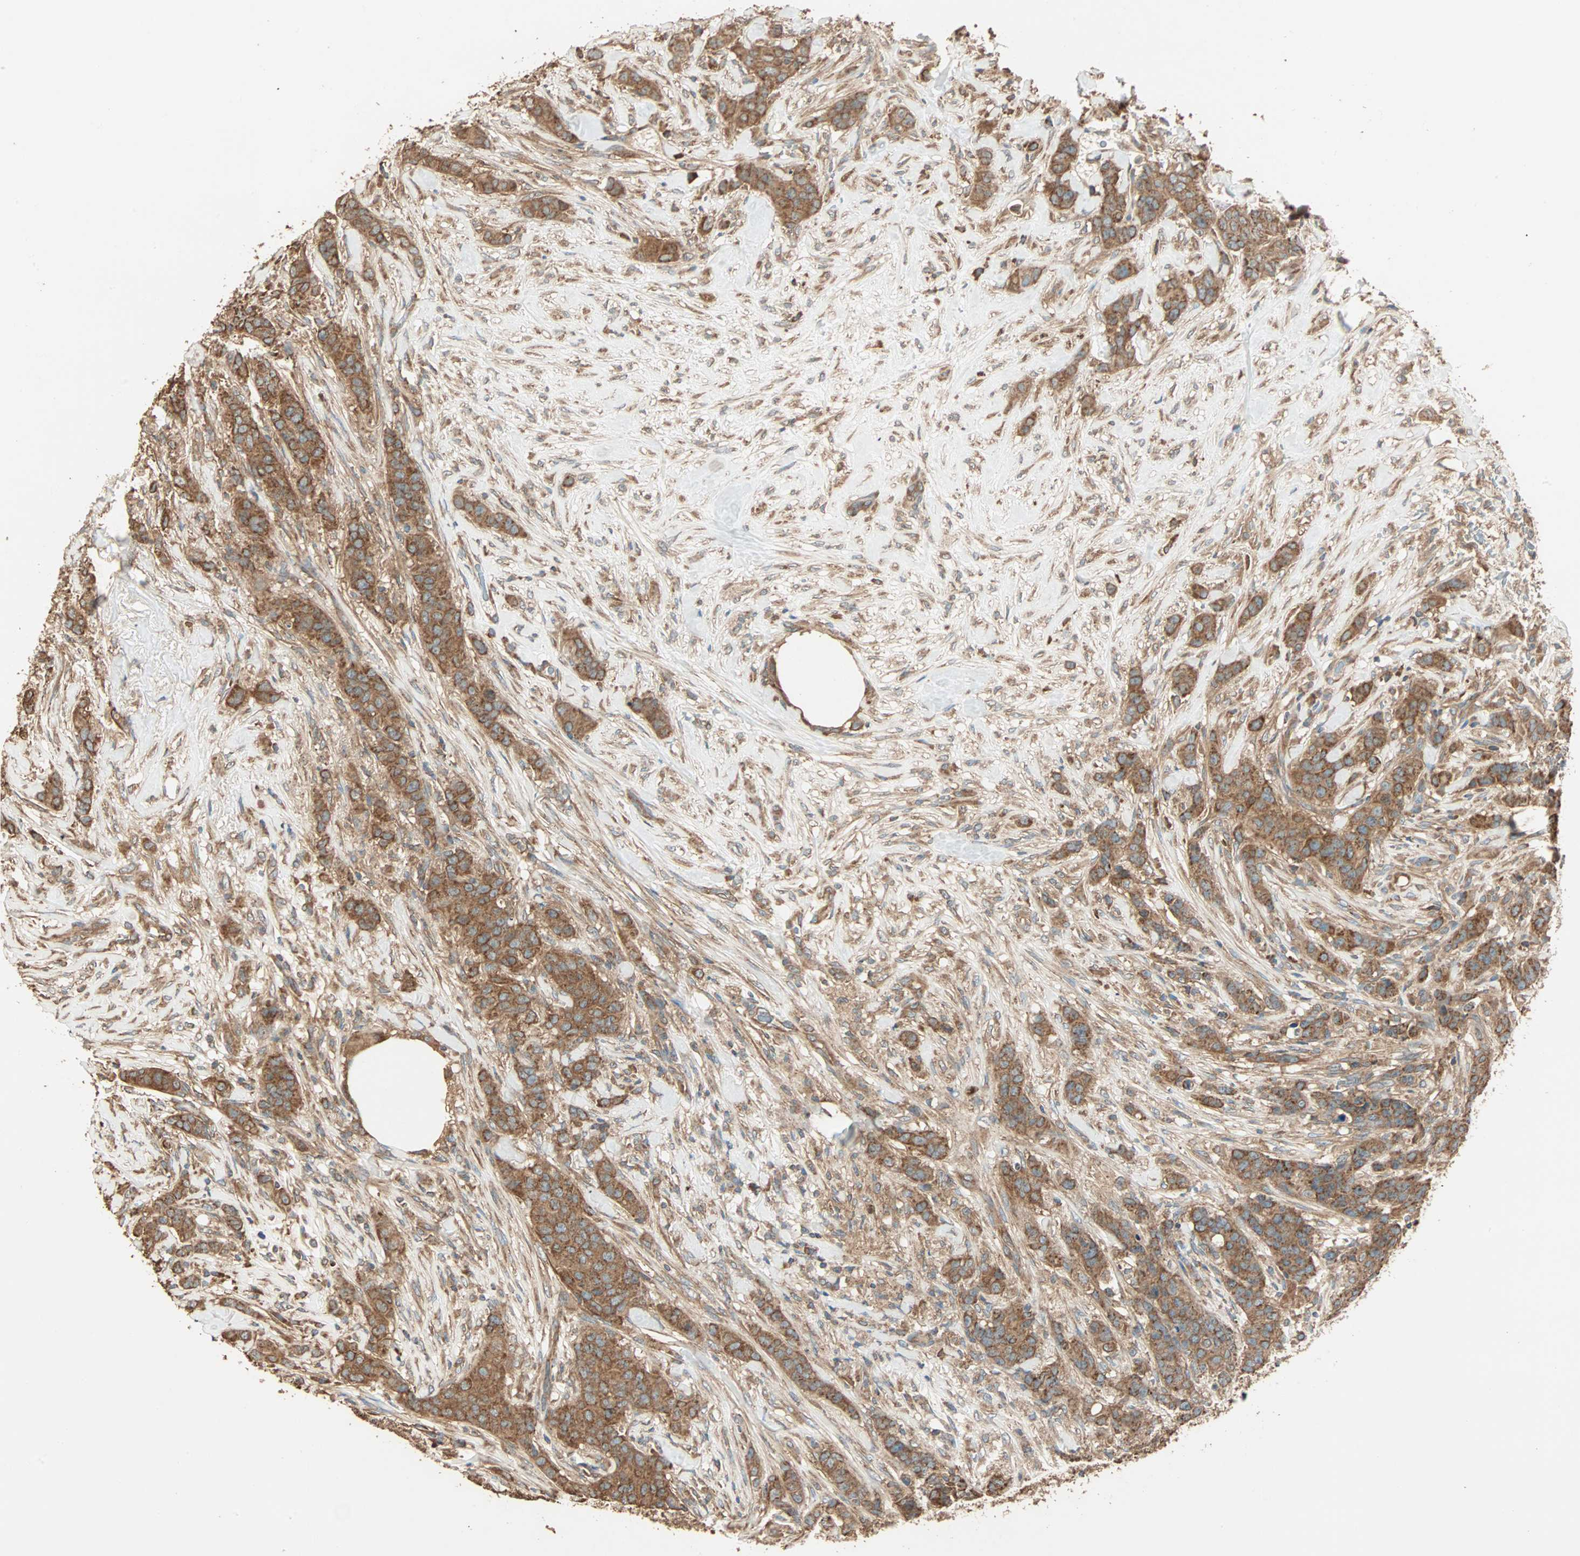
{"staining": {"intensity": "strong", "quantity": ">75%", "location": "cytoplasmic/membranous"}, "tissue": "breast cancer", "cell_type": "Tumor cells", "image_type": "cancer", "snomed": [{"axis": "morphology", "description": "Duct carcinoma"}, {"axis": "topography", "description": "Breast"}], "caption": "Immunohistochemistry staining of breast infiltrating ductal carcinoma, which demonstrates high levels of strong cytoplasmic/membranous positivity in about >75% of tumor cells indicating strong cytoplasmic/membranous protein positivity. The staining was performed using DAB (brown) for protein detection and nuclei were counterstained in hematoxylin (blue).", "gene": "EIF4G2", "patient": {"sex": "female", "age": 40}}